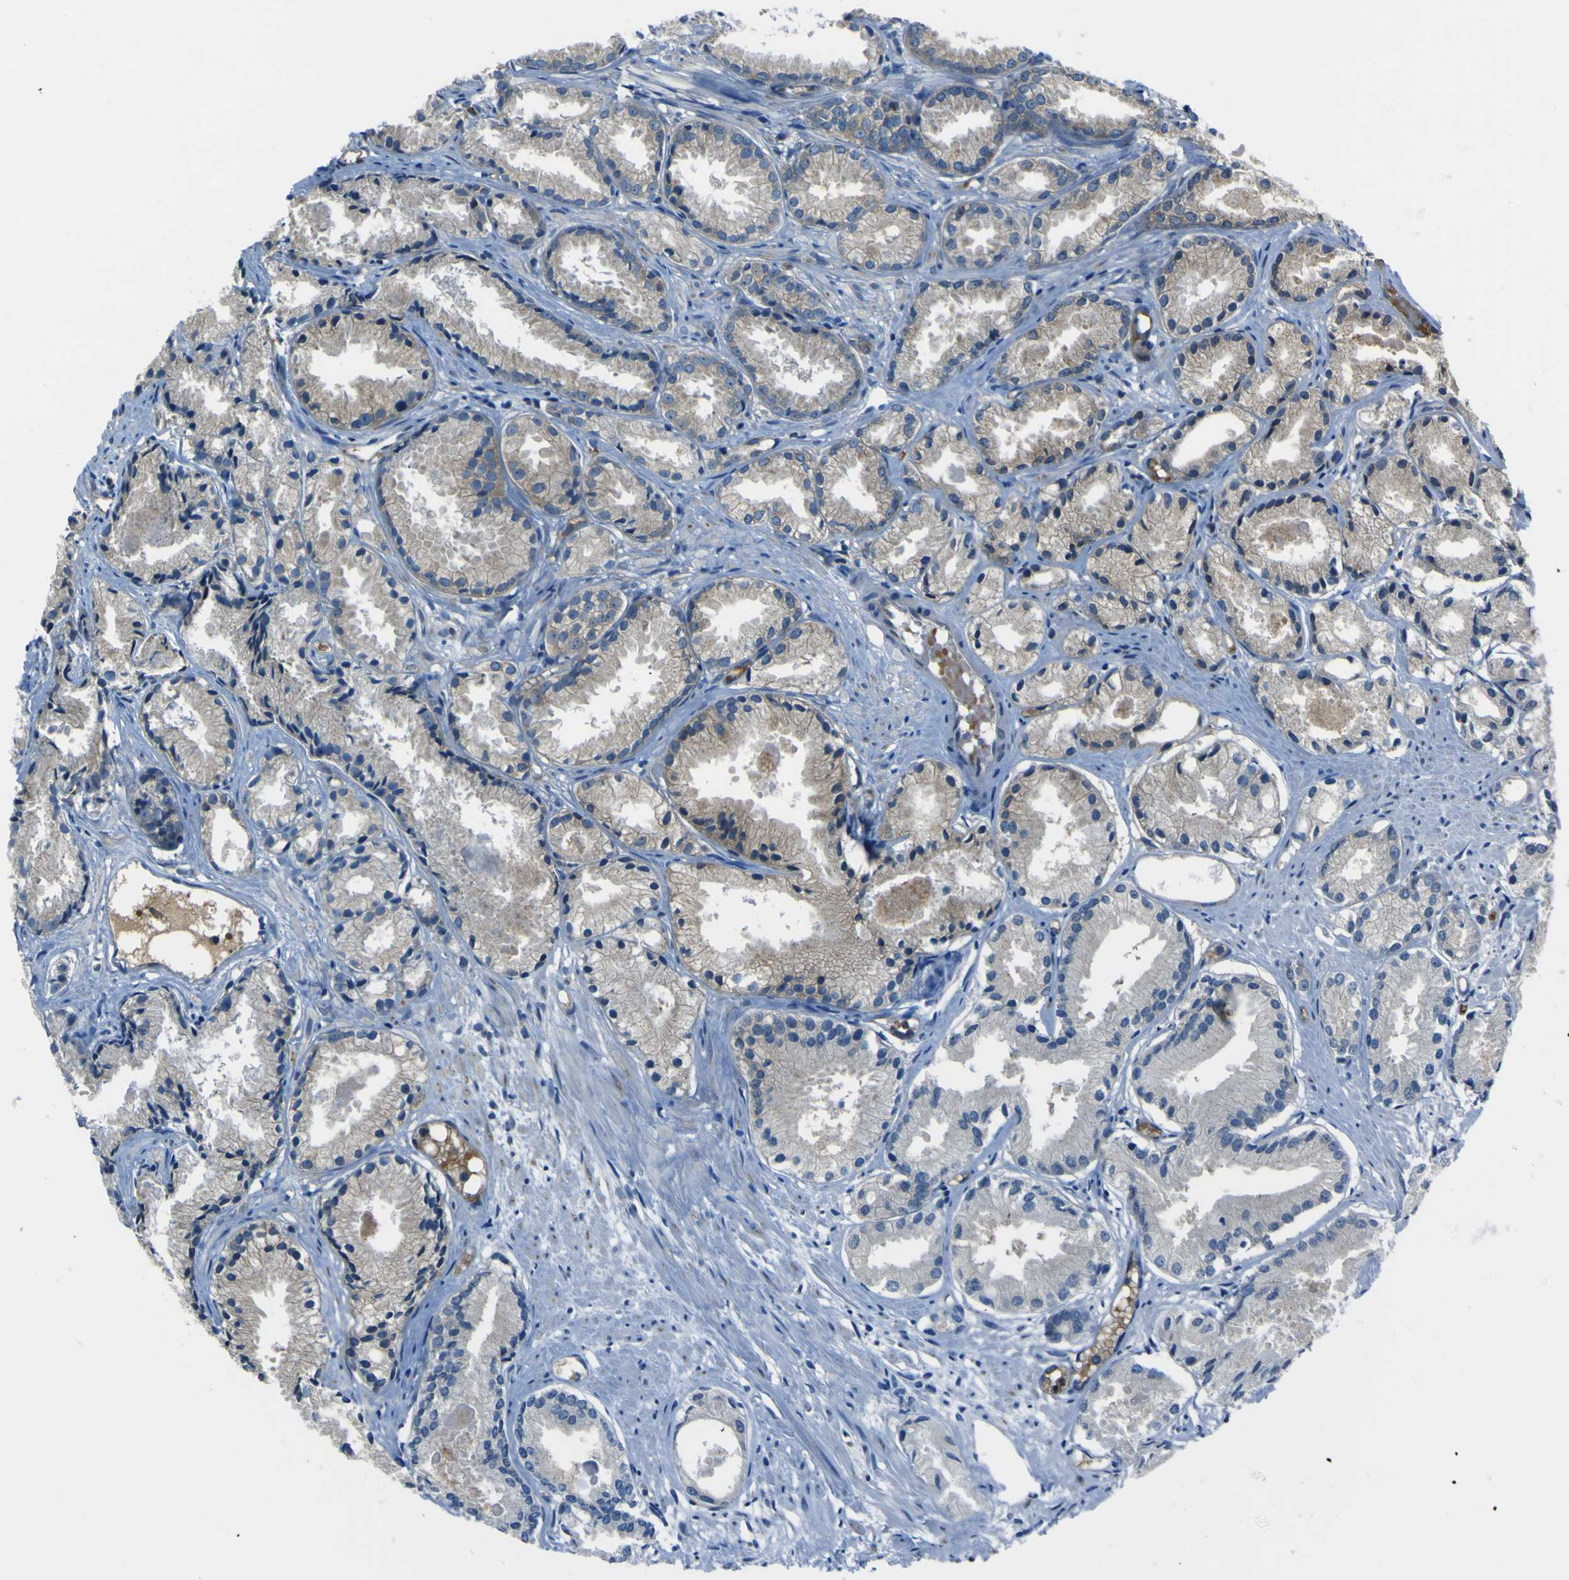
{"staining": {"intensity": "moderate", "quantity": ">75%", "location": "cytoplasmic/membranous"}, "tissue": "prostate cancer", "cell_type": "Tumor cells", "image_type": "cancer", "snomed": [{"axis": "morphology", "description": "Adenocarcinoma, Low grade"}, {"axis": "topography", "description": "Prostate"}], "caption": "This is a micrograph of IHC staining of prostate cancer (adenocarcinoma (low-grade)), which shows moderate staining in the cytoplasmic/membranous of tumor cells.", "gene": "STIM1", "patient": {"sex": "male", "age": 72}}